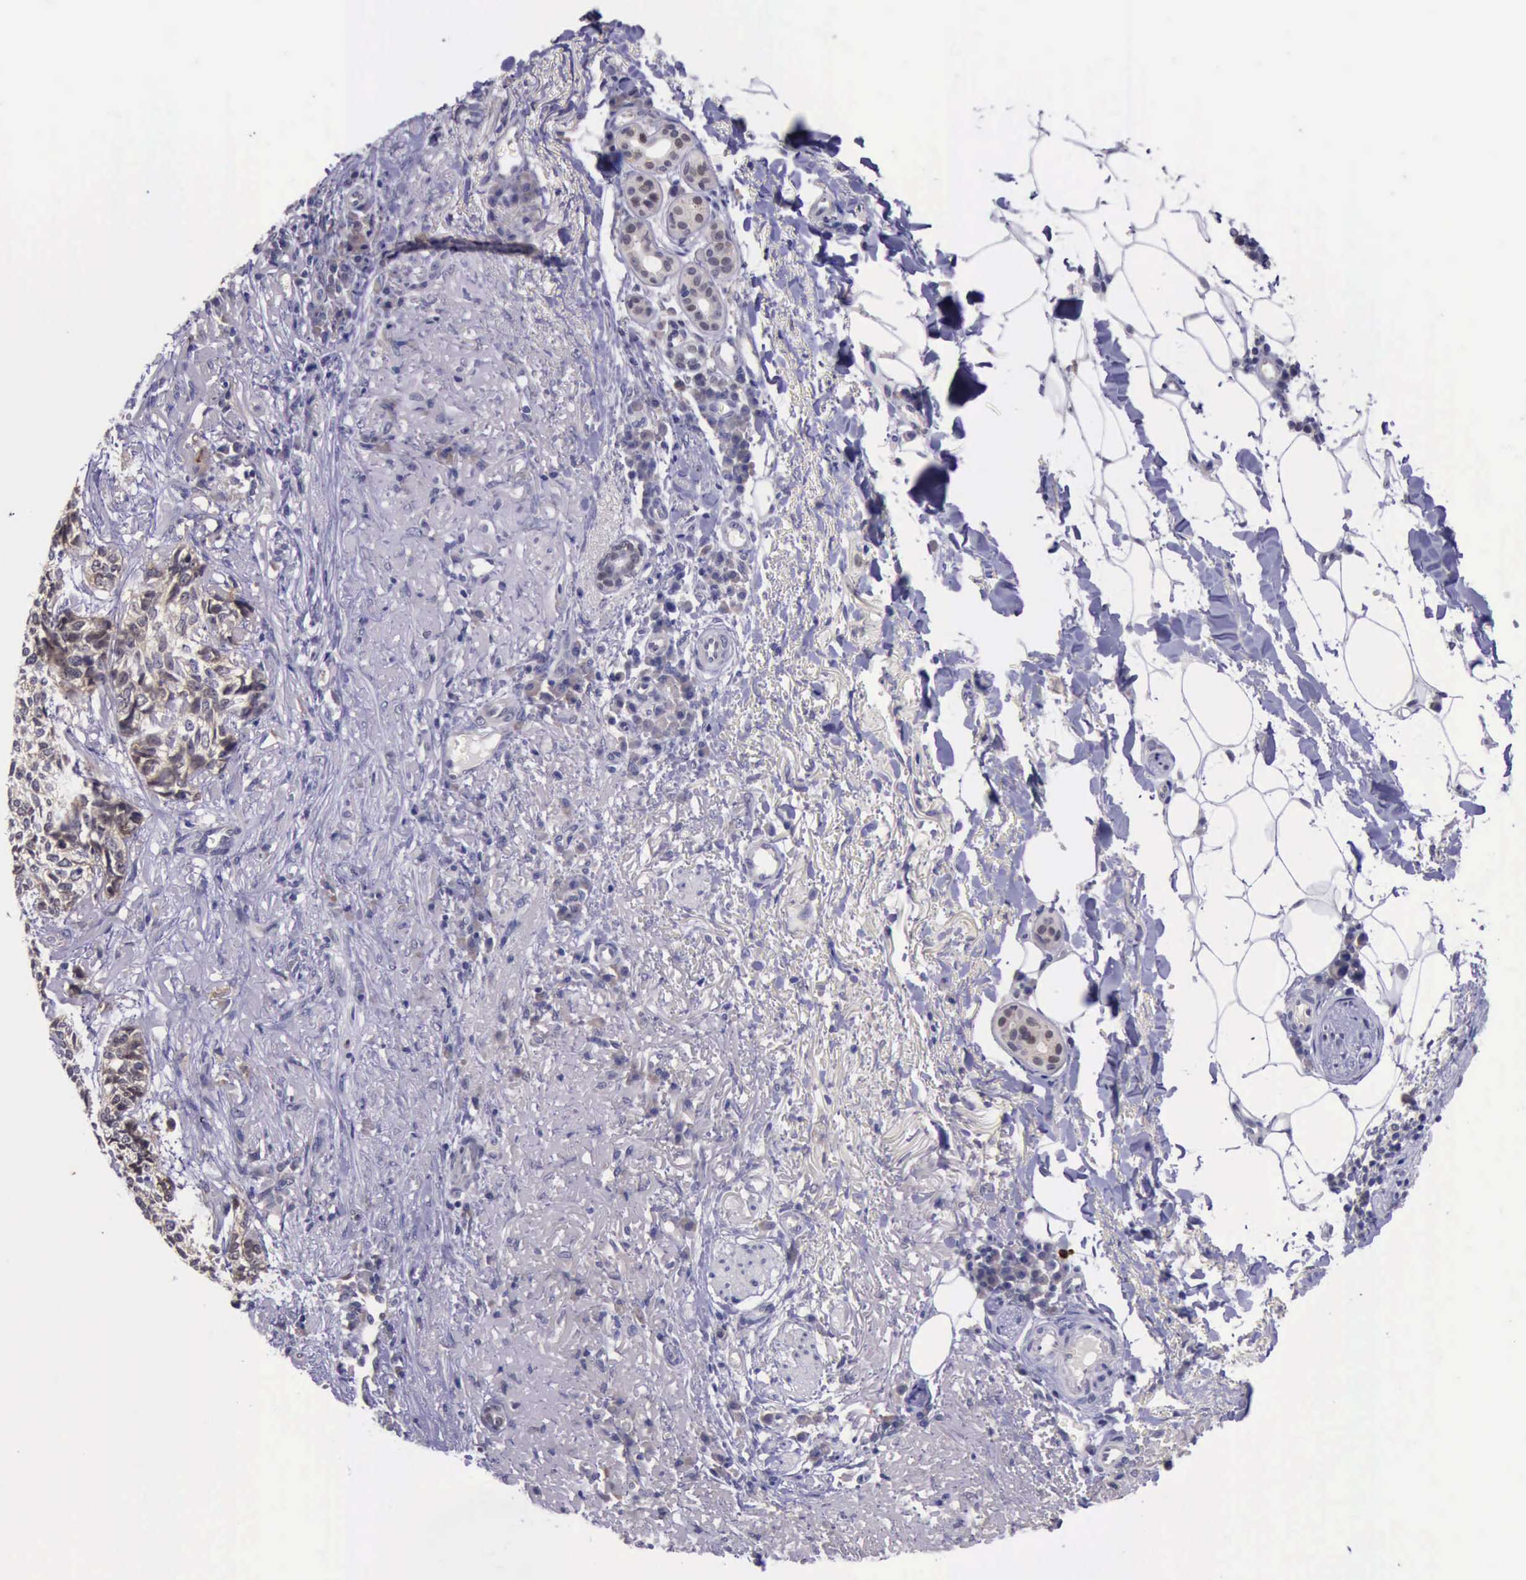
{"staining": {"intensity": "weak", "quantity": ">75%", "location": "cytoplasmic/membranous"}, "tissue": "skin cancer", "cell_type": "Tumor cells", "image_type": "cancer", "snomed": [{"axis": "morphology", "description": "Basal cell carcinoma"}, {"axis": "topography", "description": "Skin"}], "caption": "The image shows staining of basal cell carcinoma (skin), revealing weak cytoplasmic/membranous protein expression (brown color) within tumor cells. (brown staining indicates protein expression, while blue staining denotes nuclei).", "gene": "PLEK2", "patient": {"sex": "female", "age": 89}}